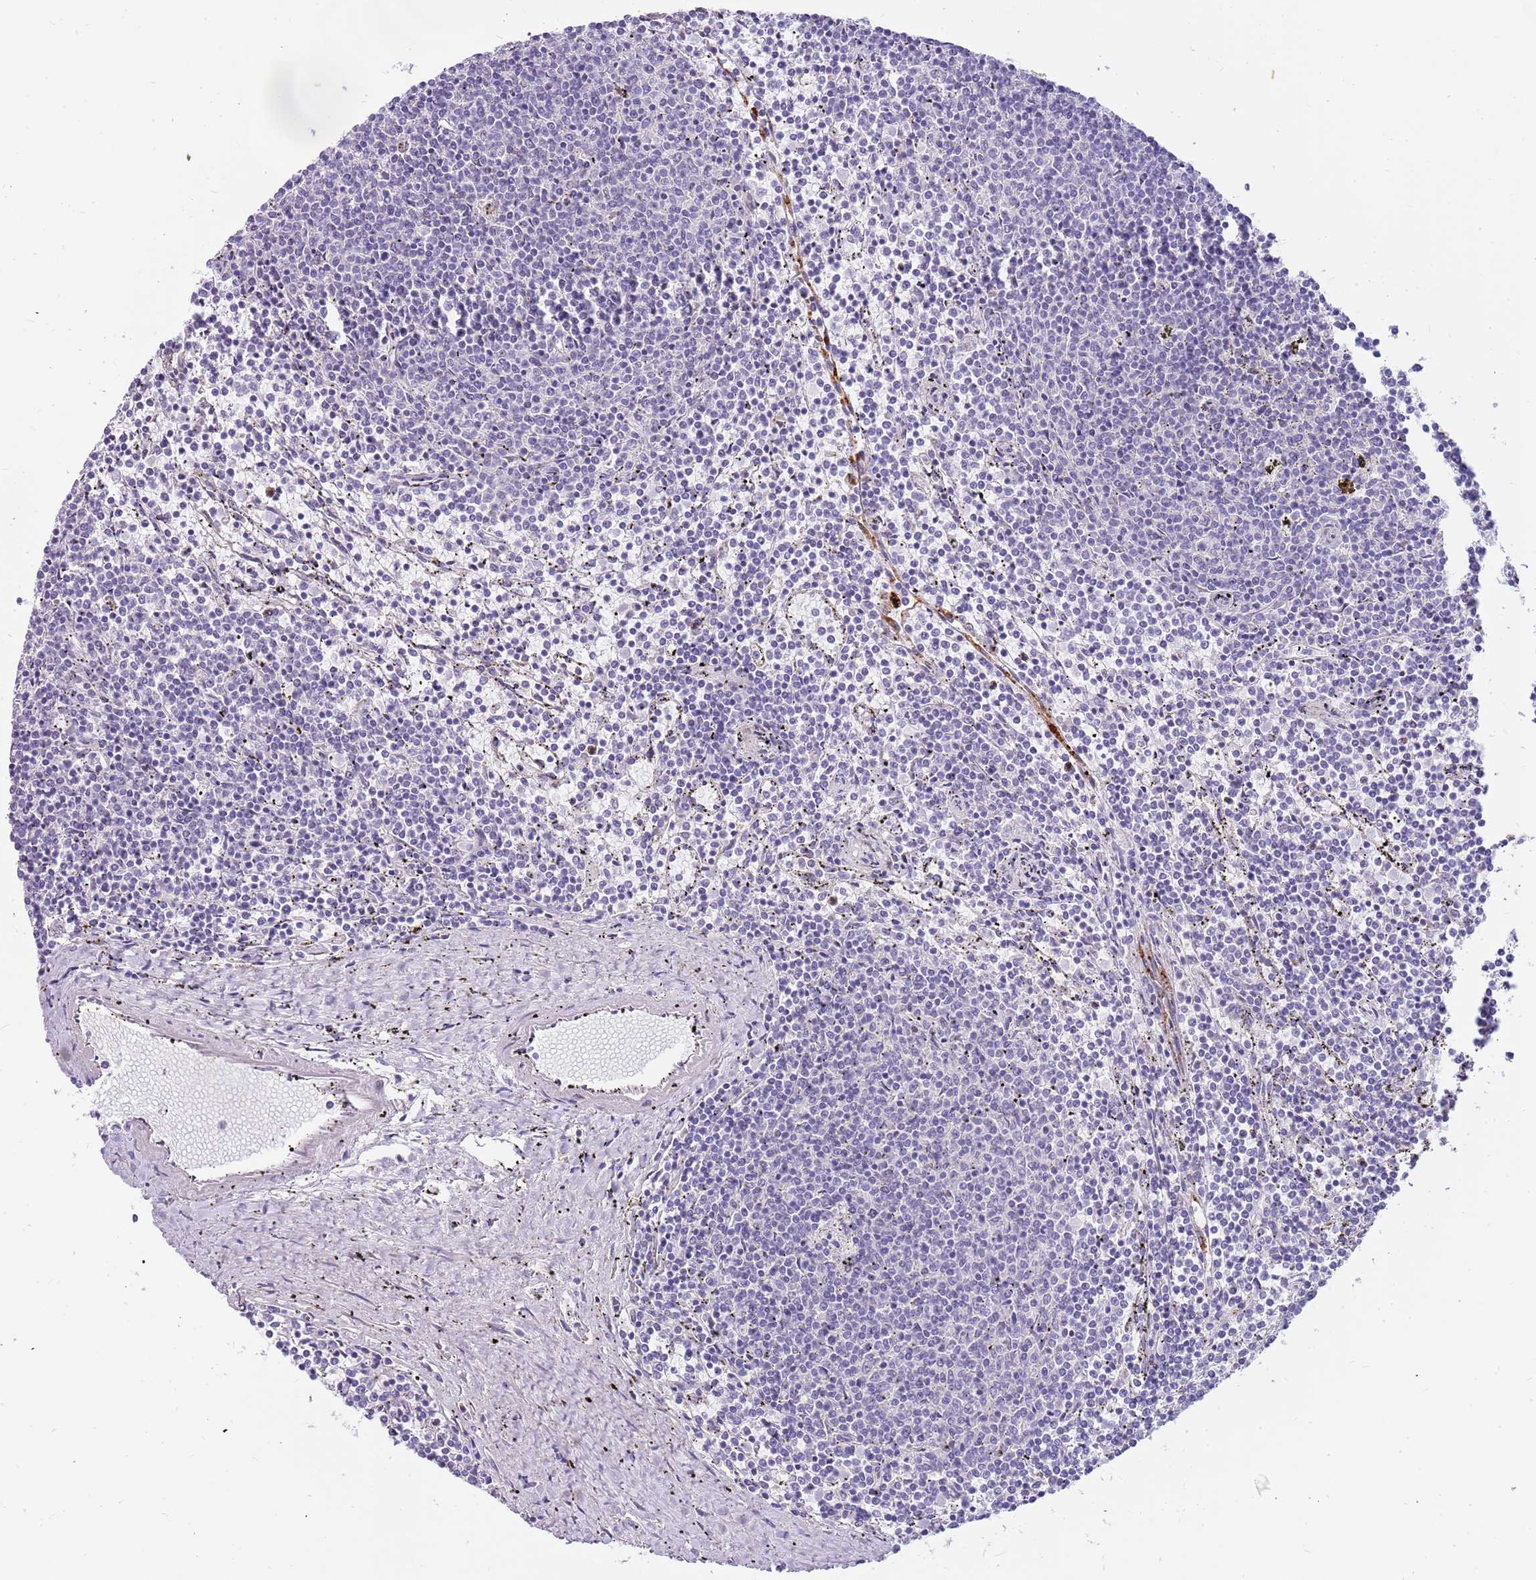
{"staining": {"intensity": "negative", "quantity": "none", "location": "none"}, "tissue": "lymphoma", "cell_type": "Tumor cells", "image_type": "cancer", "snomed": [{"axis": "morphology", "description": "Malignant lymphoma, non-Hodgkin's type, Low grade"}, {"axis": "topography", "description": "Spleen"}], "caption": "IHC of human lymphoma reveals no staining in tumor cells. The staining was performed using DAB (3,3'-diaminobenzidine) to visualize the protein expression in brown, while the nuclei were stained in blue with hematoxylin (Magnification: 20x).", "gene": "DNAJA3", "patient": {"sex": "female", "age": 50}}